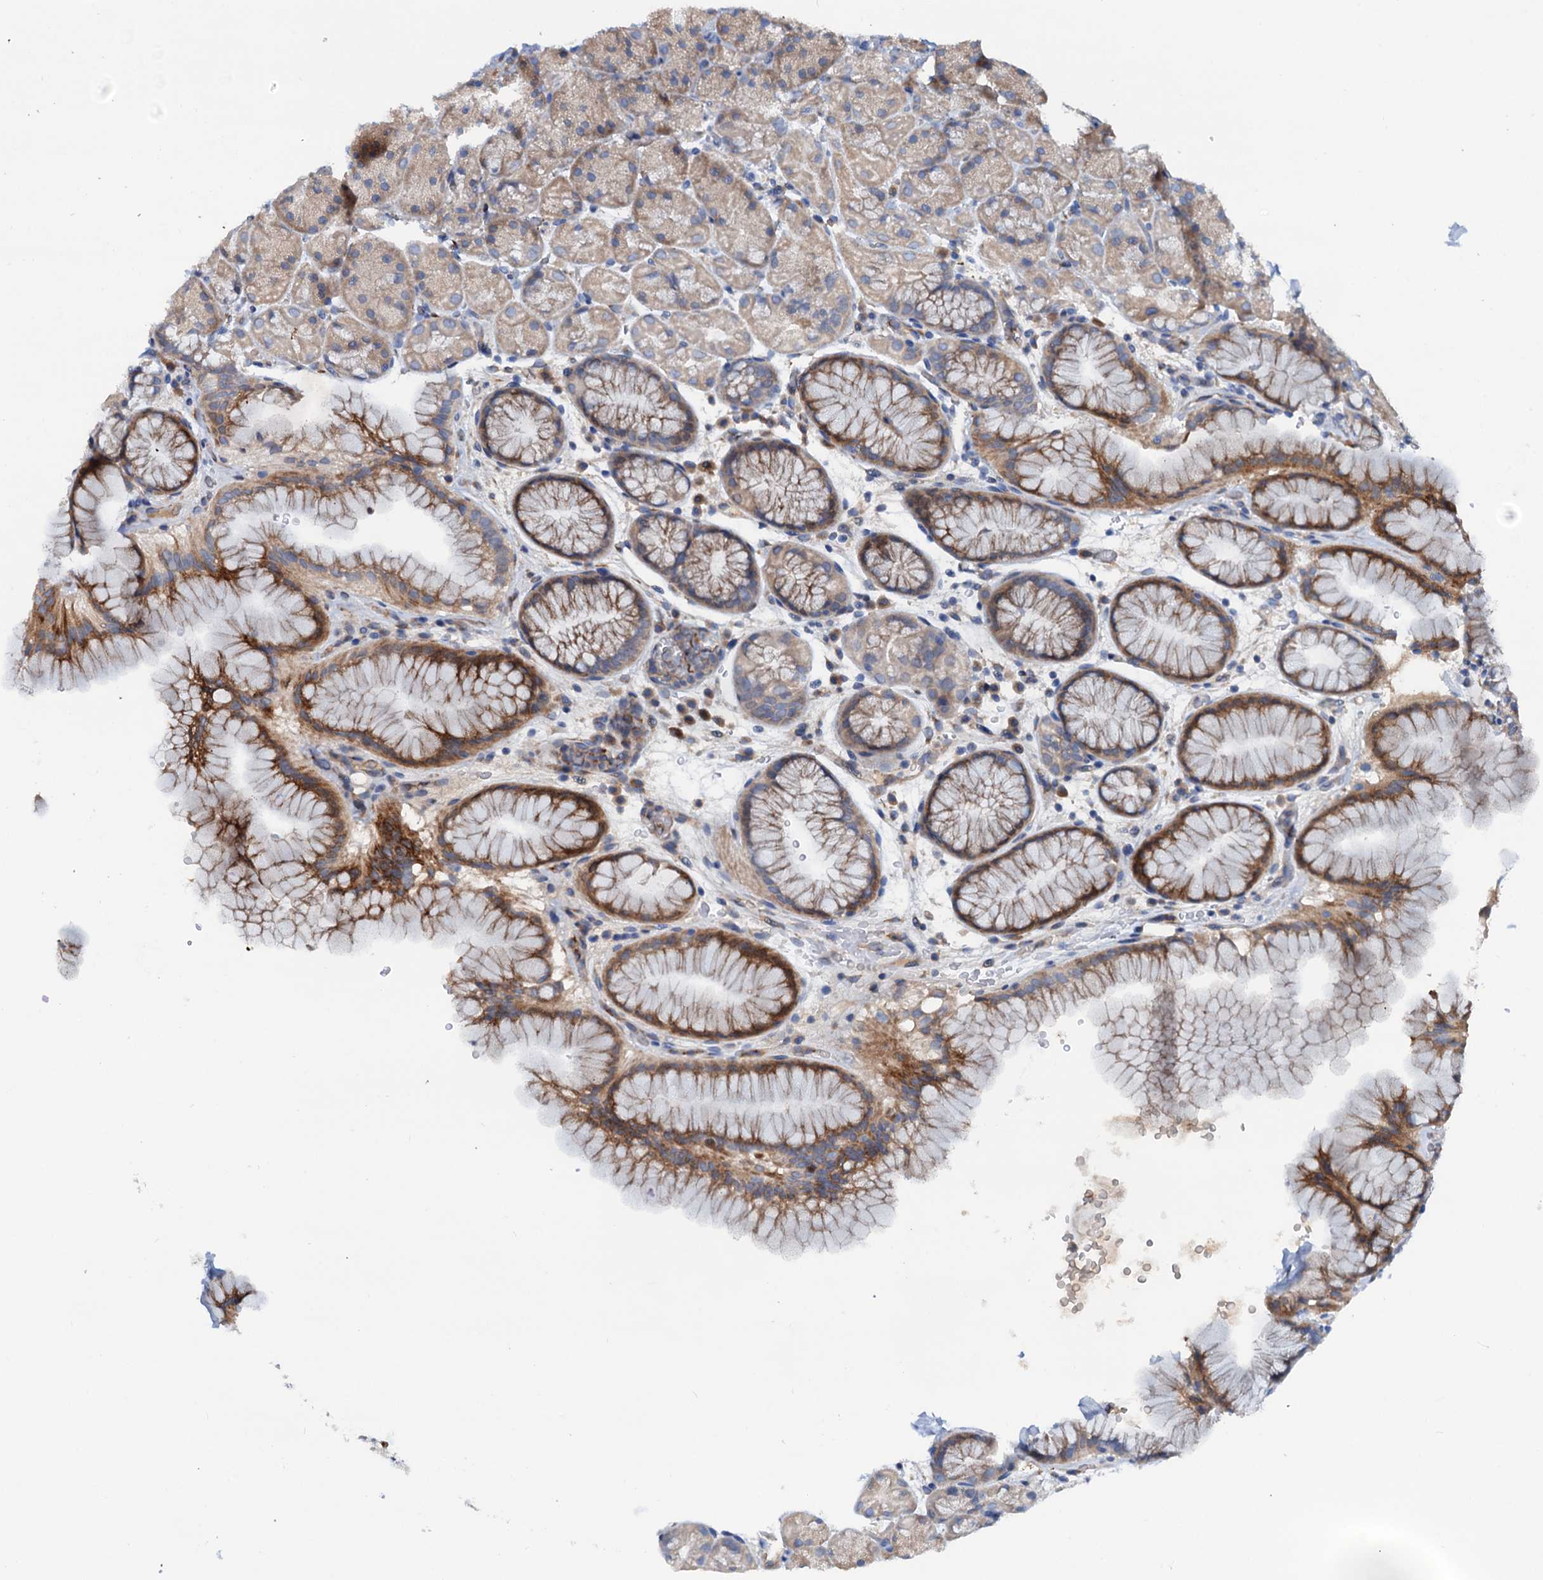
{"staining": {"intensity": "moderate", "quantity": ">75%", "location": "cytoplasmic/membranous"}, "tissue": "stomach", "cell_type": "Glandular cells", "image_type": "normal", "snomed": [{"axis": "morphology", "description": "Normal tissue, NOS"}, {"axis": "topography", "description": "Stomach, upper"}, {"axis": "topography", "description": "Stomach, lower"}], "caption": "A photomicrograph of human stomach stained for a protein shows moderate cytoplasmic/membranous brown staining in glandular cells. The protein of interest is stained brown, and the nuclei are stained in blue (DAB (3,3'-diaminobenzidine) IHC with brightfield microscopy, high magnification).", "gene": "RASSF9", "patient": {"sex": "male", "age": 67}}